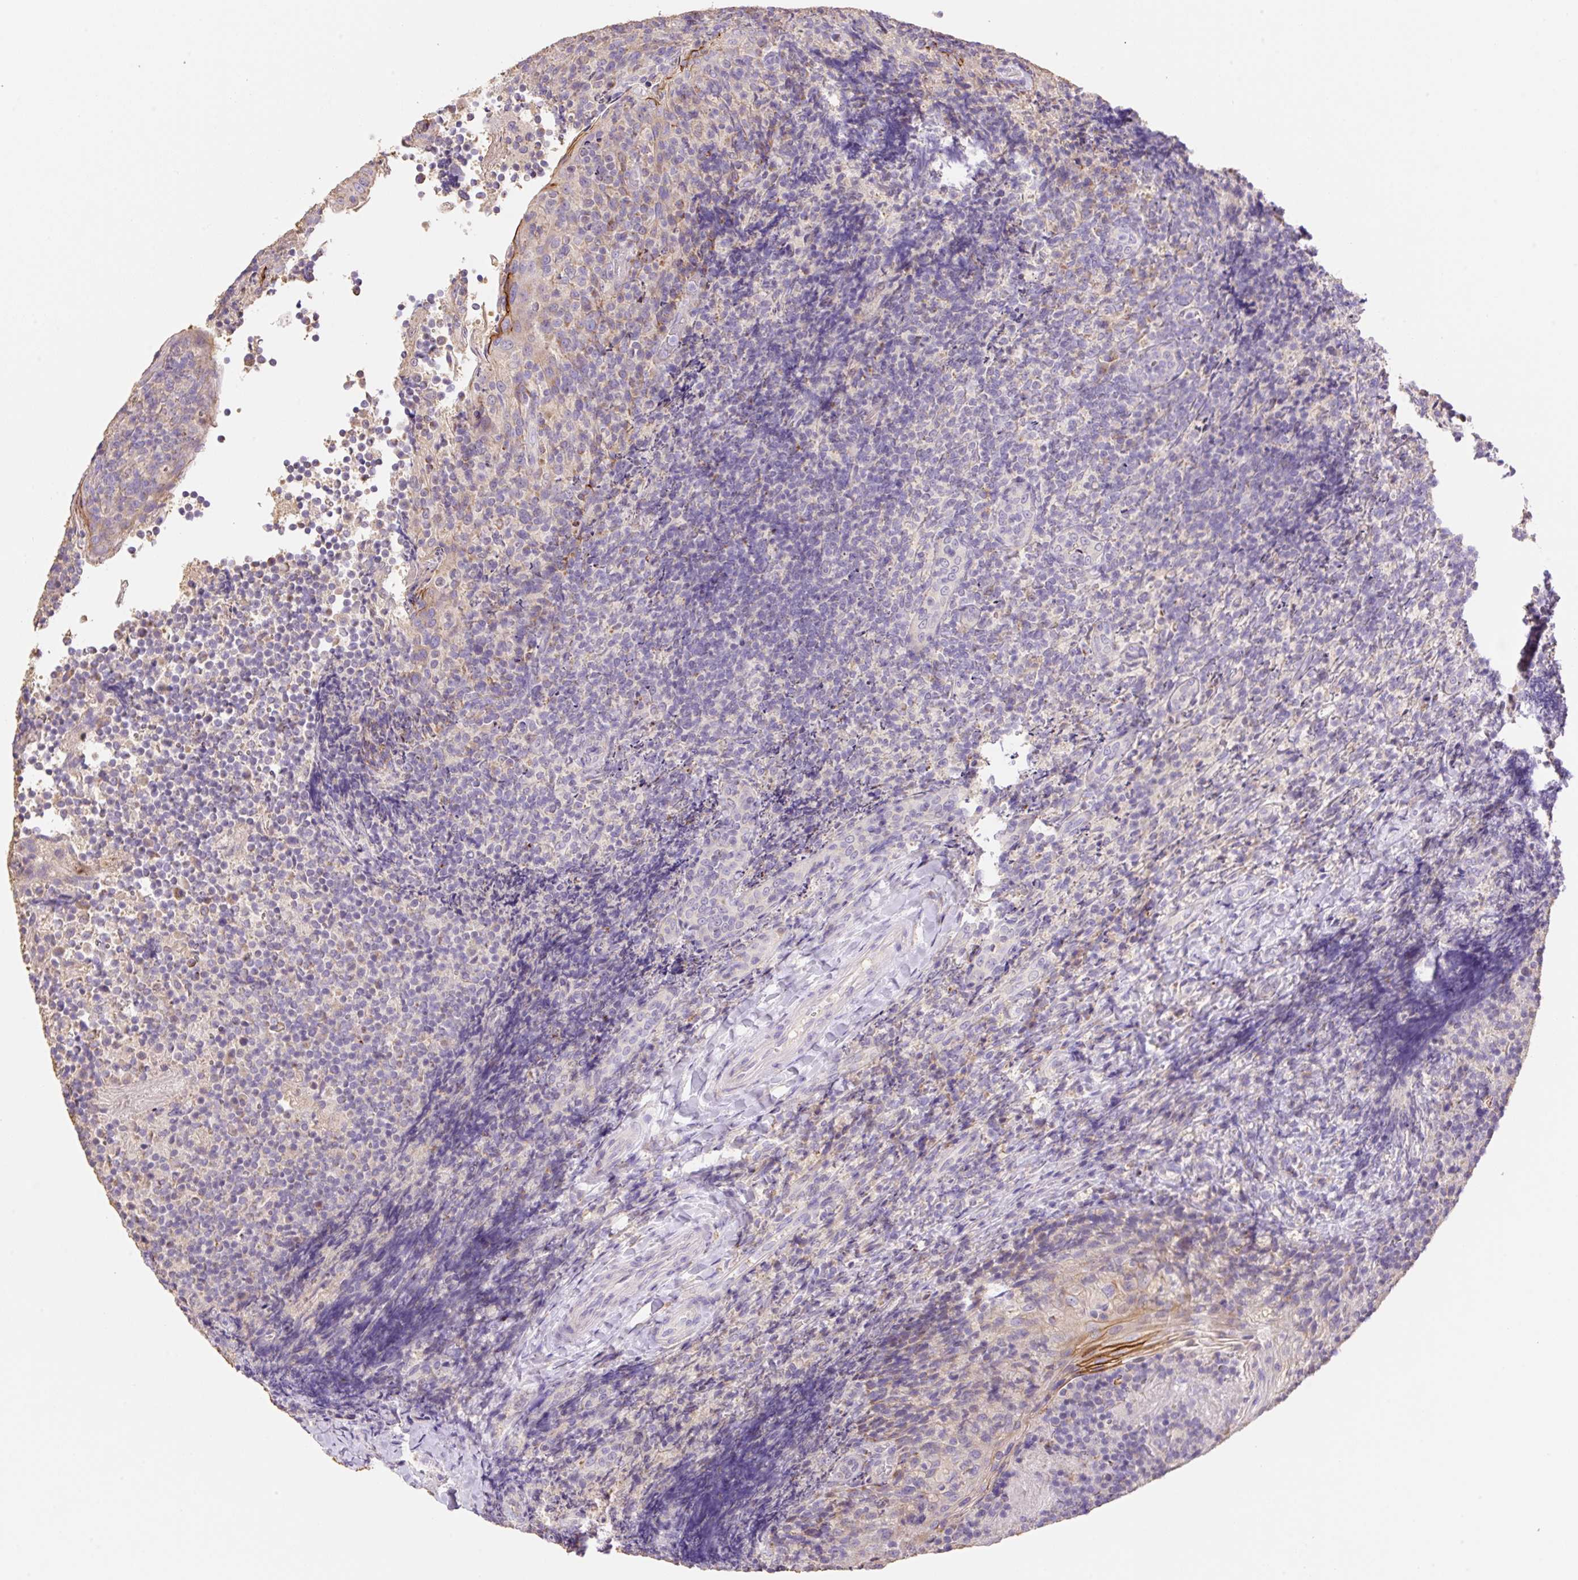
{"staining": {"intensity": "negative", "quantity": "none", "location": "none"}, "tissue": "tonsil", "cell_type": "Germinal center cells", "image_type": "normal", "snomed": [{"axis": "morphology", "description": "Normal tissue, NOS"}, {"axis": "topography", "description": "Tonsil"}], "caption": "High power microscopy photomicrograph of an immunohistochemistry (IHC) histopathology image of unremarkable tonsil, revealing no significant positivity in germinal center cells.", "gene": "COPZ2", "patient": {"sex": "female", "age": 10}}